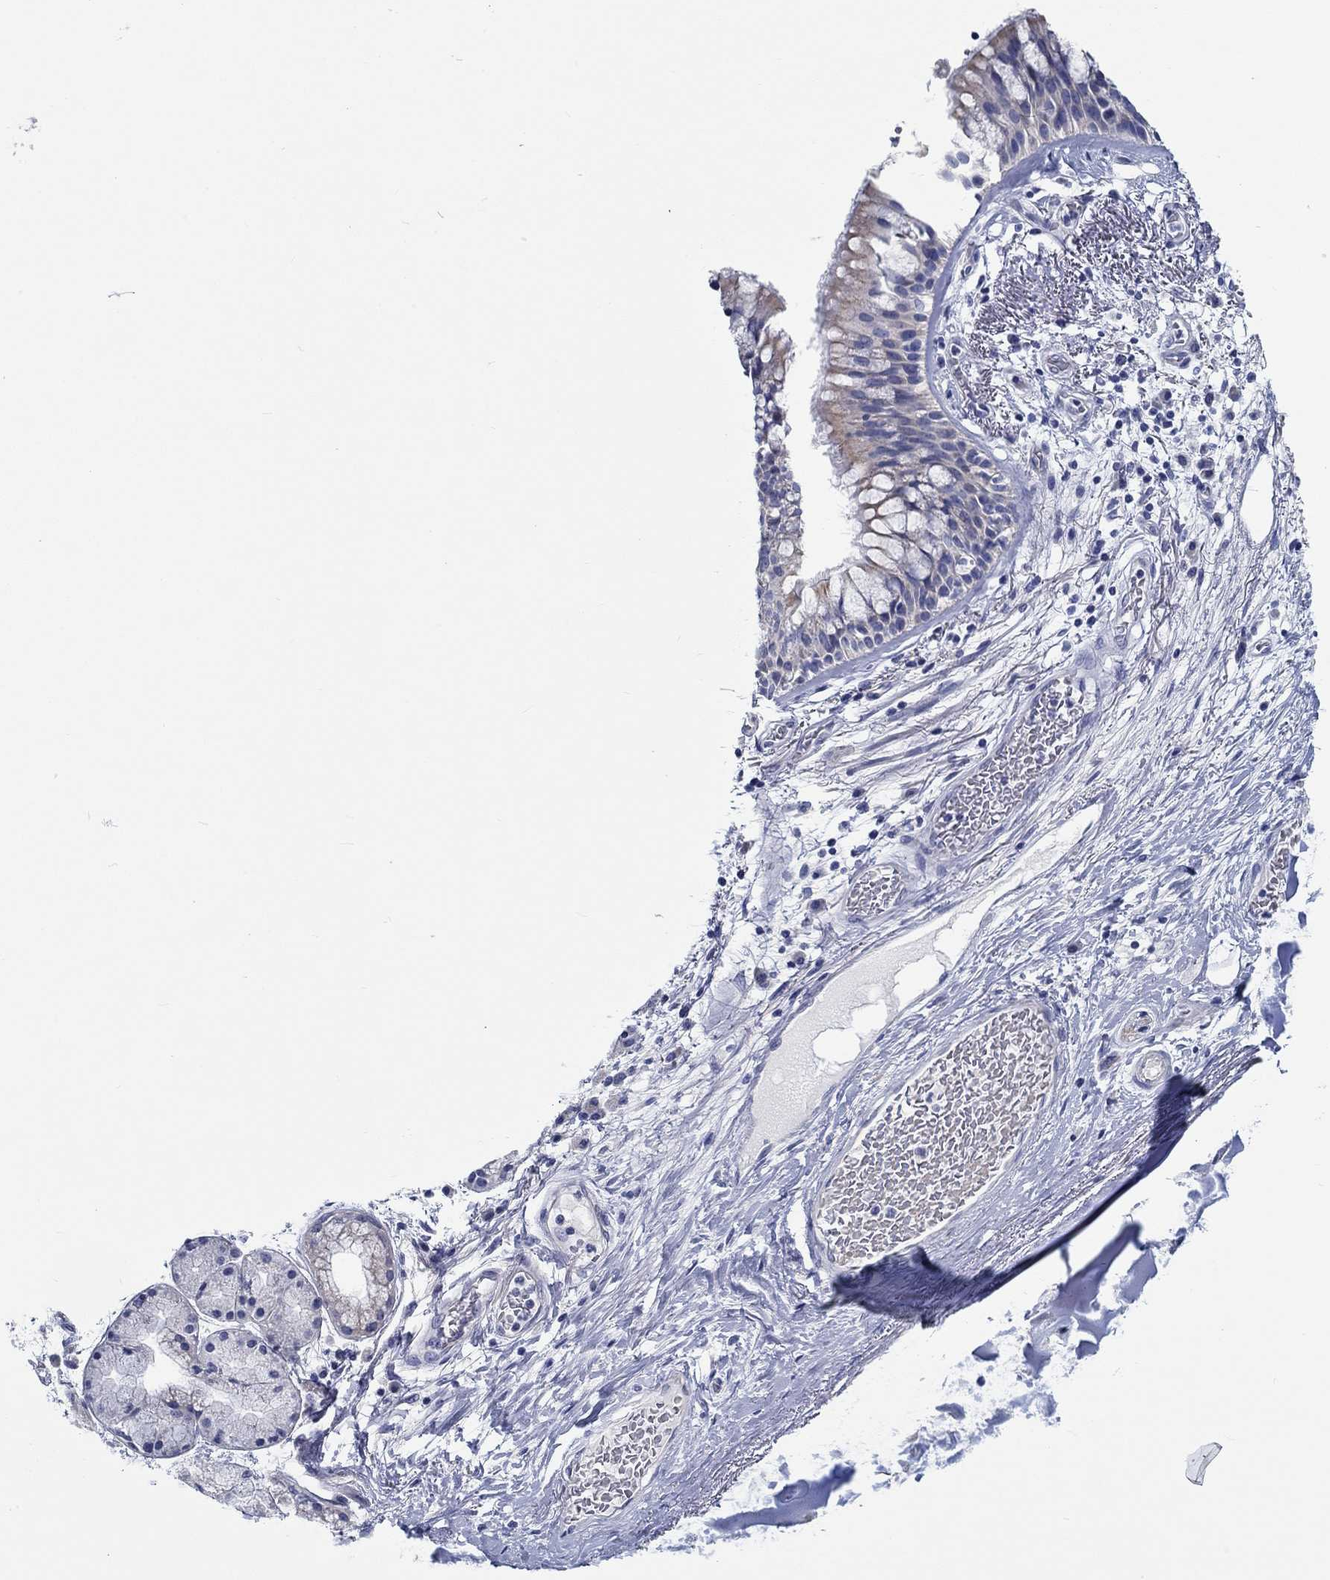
{"staining": {"intensity": "weak", "quantity": "<25%", "location": "cytoplasmic/membranous"}, "tissue": "bronchus", "cell_type": "Respiratory epithelial cells", "image_type": "normal", "snomed": [{"axis": "morphology", "description": "Normal tissue, NOS"}, {"axis": "topography", "description": "Bronchus"}, {"axis": "topography", "description": "Lung"}], "caption": "Human bronchus stained for a protein using immunohistochemistry reveals no expression in respiratory epithelial cells.", "gene": "MYBPC1", "patient": {"sex": "female", "age": 57}}